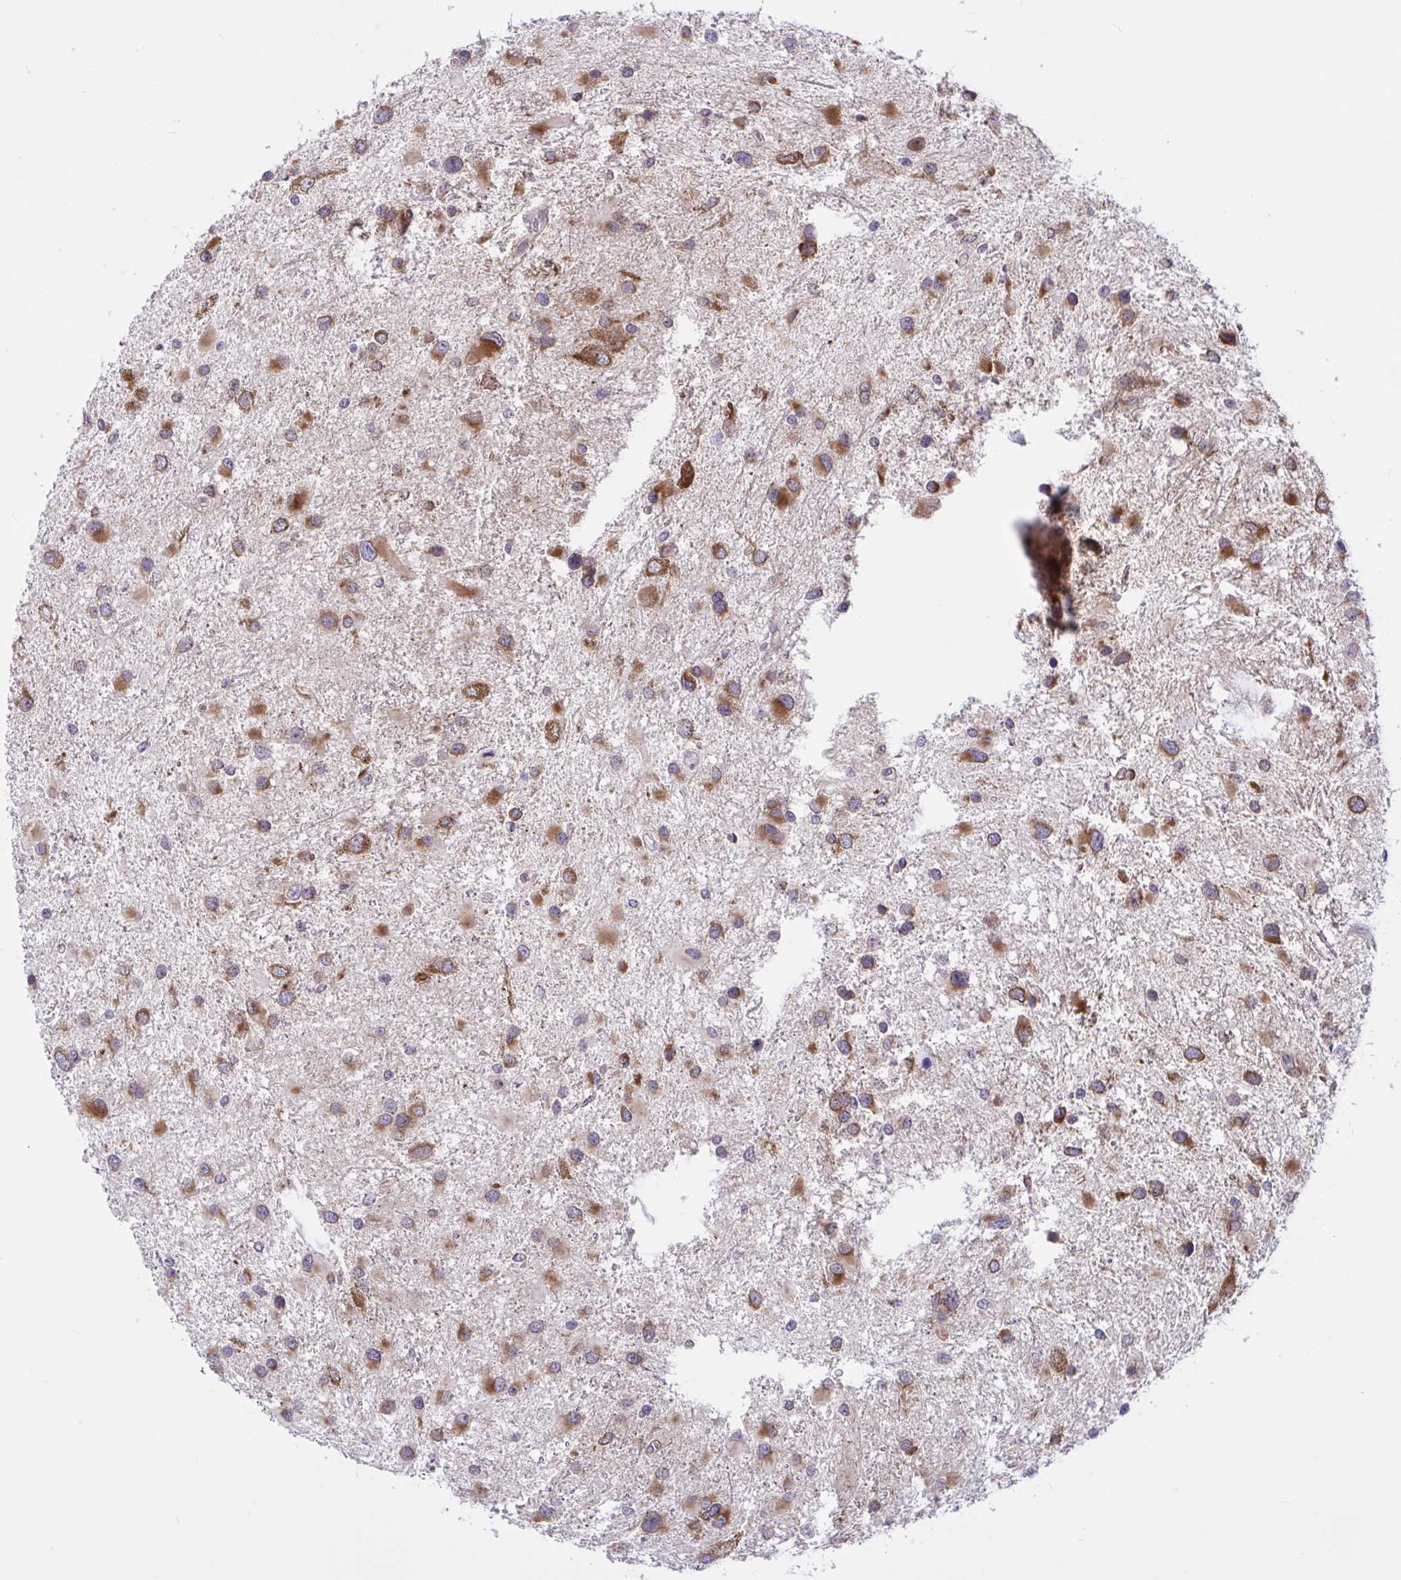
{"staining": {"intensity": "moderate", "quantity": ">75%", "location": "cytoplasmic/membranous"}, "tissue": "glioma", "cell_type": "Tumor cells", "image_type": "cancer", "snomed": [{"axis": "morphology", "description": "Glioma, malignant, Low grade"}, {"axis": "topography", "description": "Brain"}], "caption": "A medium amount of moderate cytoplasmic/membranous staining is identified in approximately >75% of tumor cells in malignant low-grade glioma tissue.", "gene": "CAMLG", "patient": {"sex": "female", "age": 32}}